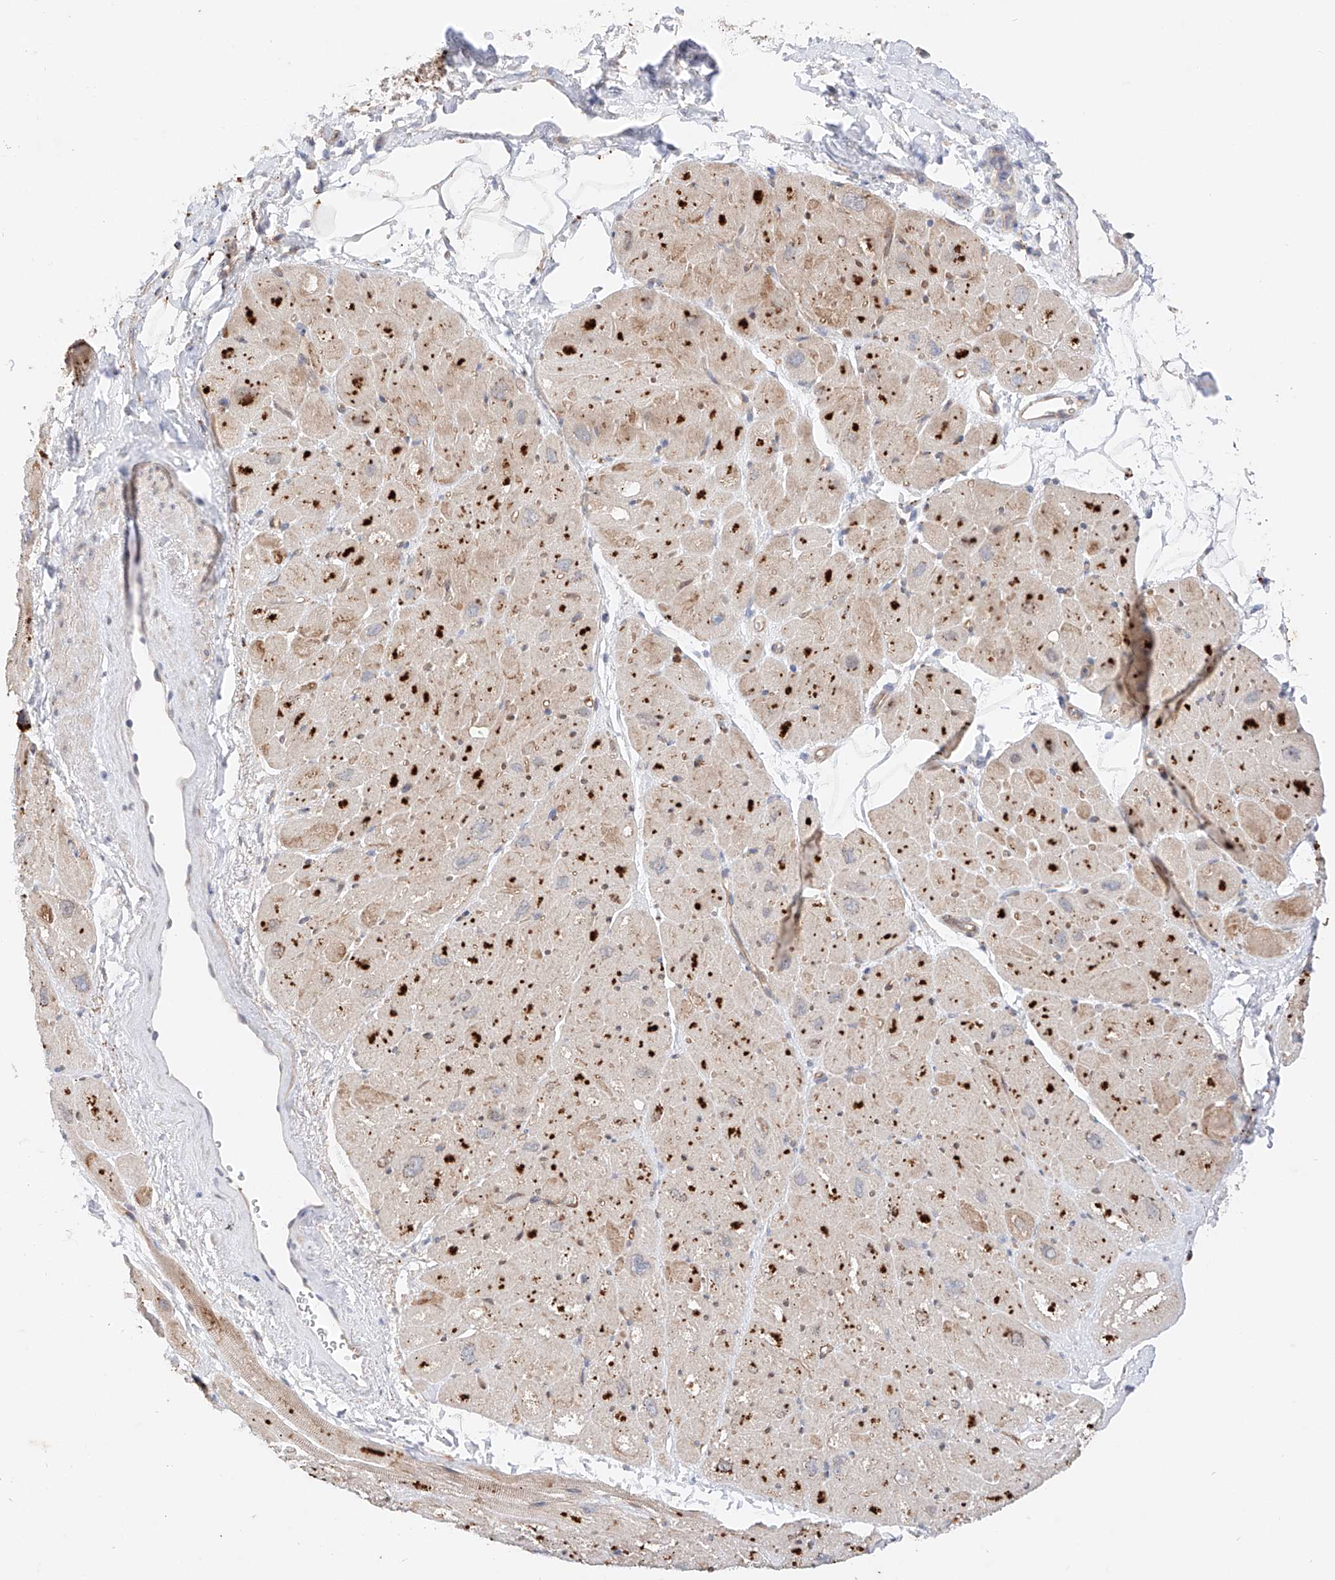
{"staining": {"intensity": "strong", "quantity": "25%-75%", "location": "cytoplasmic/membranous"}, "tissue": "heart muscle", "cell_type": "Cardiomyocytes", "image_type": "normal", "snomed": [{"axis": "morphology", "description": "Normal tissue, NOS"}, {"axis": "topography", "description": "Heart"}], "caption": "Immunohistochemistry image of benign heart muscle: human heart muscle stained using immunohistochemistry demonstrates high levels of strong protein expression localized specifically in the cytoplasmic/membranous of cardiomyocytes, appearing as a cytoplasmic/membranous brown color.", "gene": "GCNT1", "patient": {"sex": "male", "age": 50}}